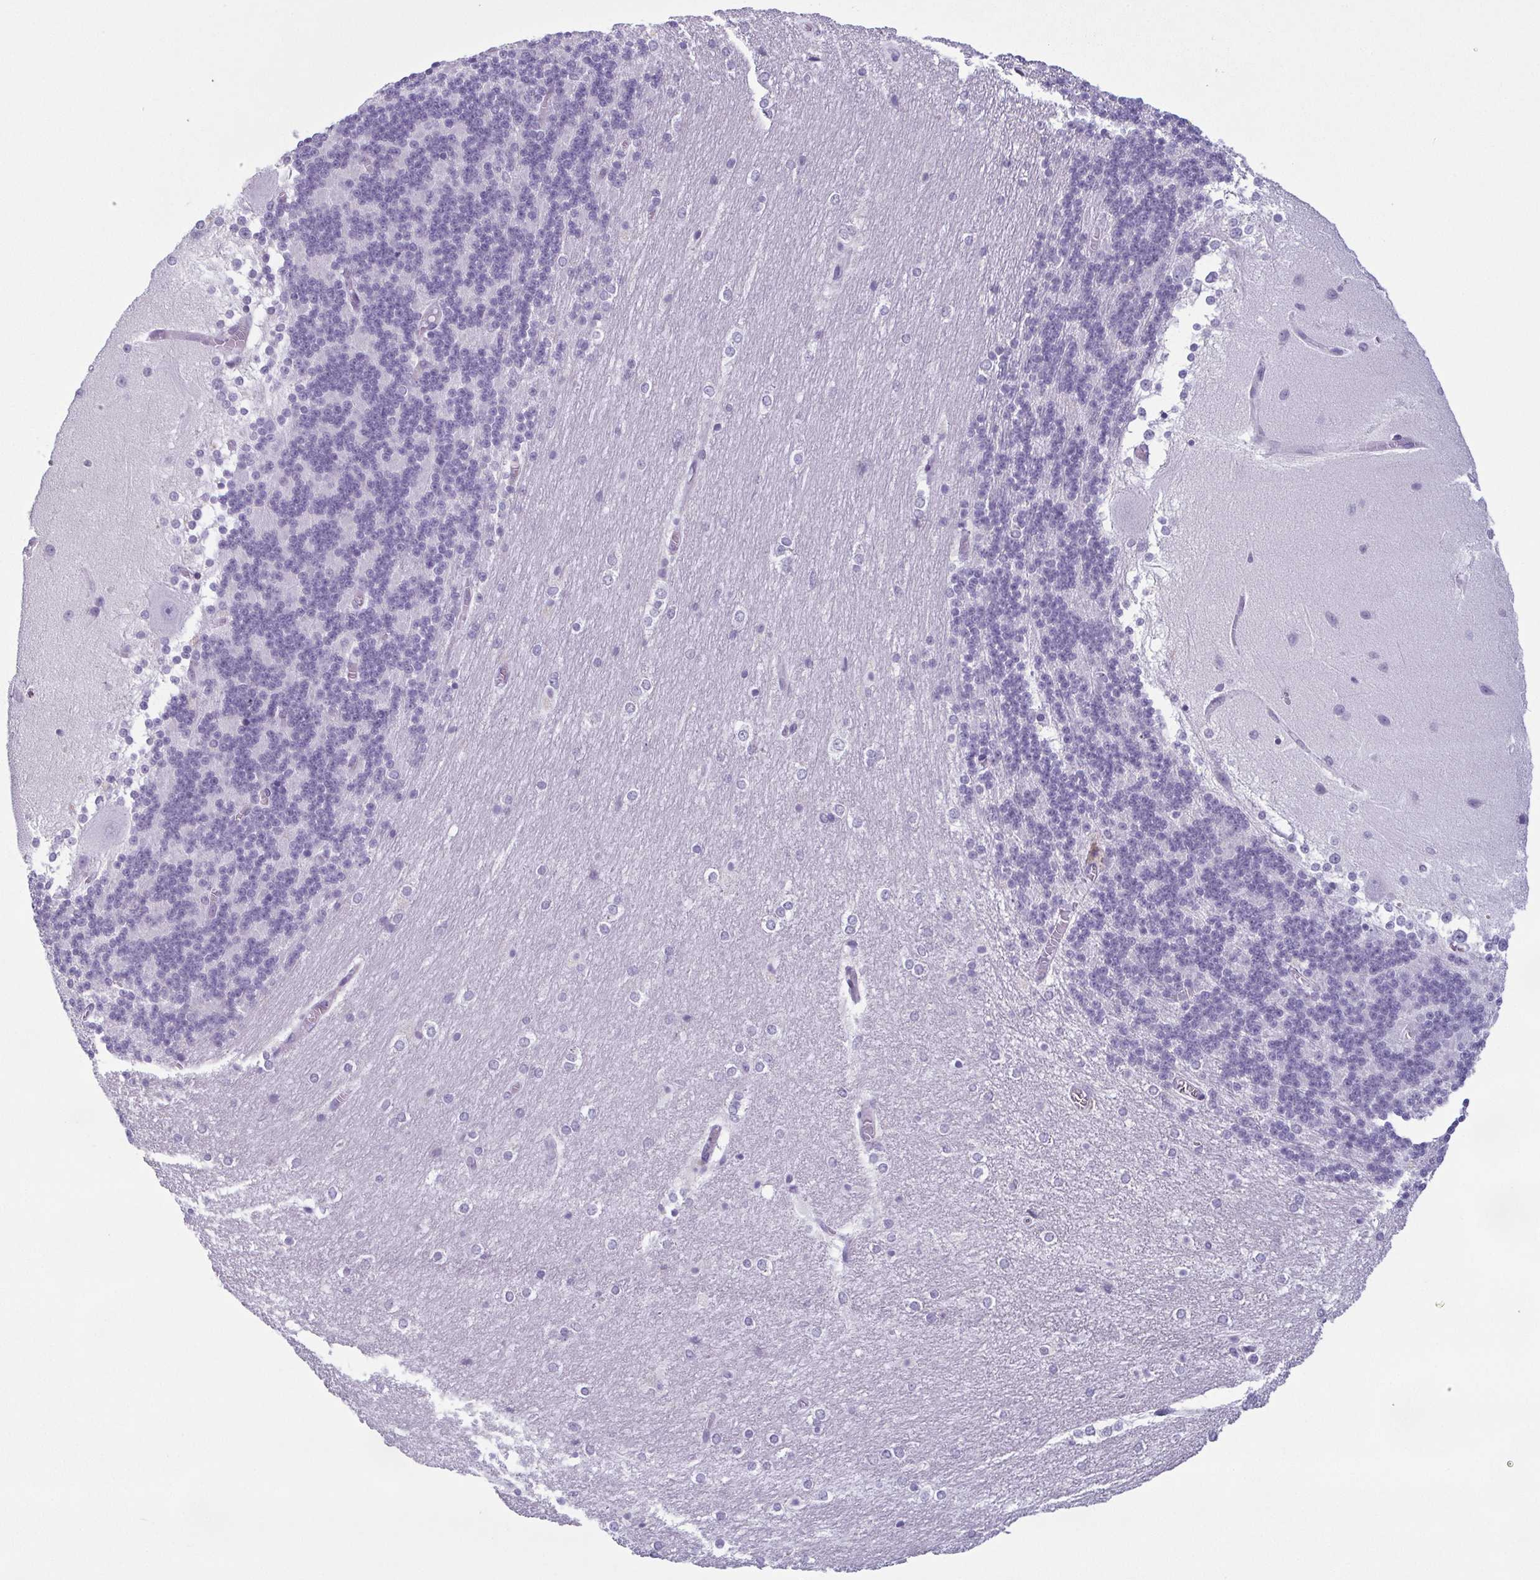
{"staining": {"intensity": "negative", "quantity": "none", "location": "none"}, "tissue": "cerebellum", "cell_type": "Cells in granular layer", "image_type": "normal", "snomed": [{"axis": "morphology", "description": "Normal tissue, NOS"}, {"axis": "topography", "description": "Cerebellum"}], "caption": "High power microscopy micrograph of an immunohistochemistry photomicrograph of unremarkable cerebellum, revealing no significant positivity in cells in granular layer. (DAB (3,3'-diaminobenzidine) IHC with hematoxylin counter stain).", "gene": "KRT78", "patient": {"sex": "female", "age": 54}}